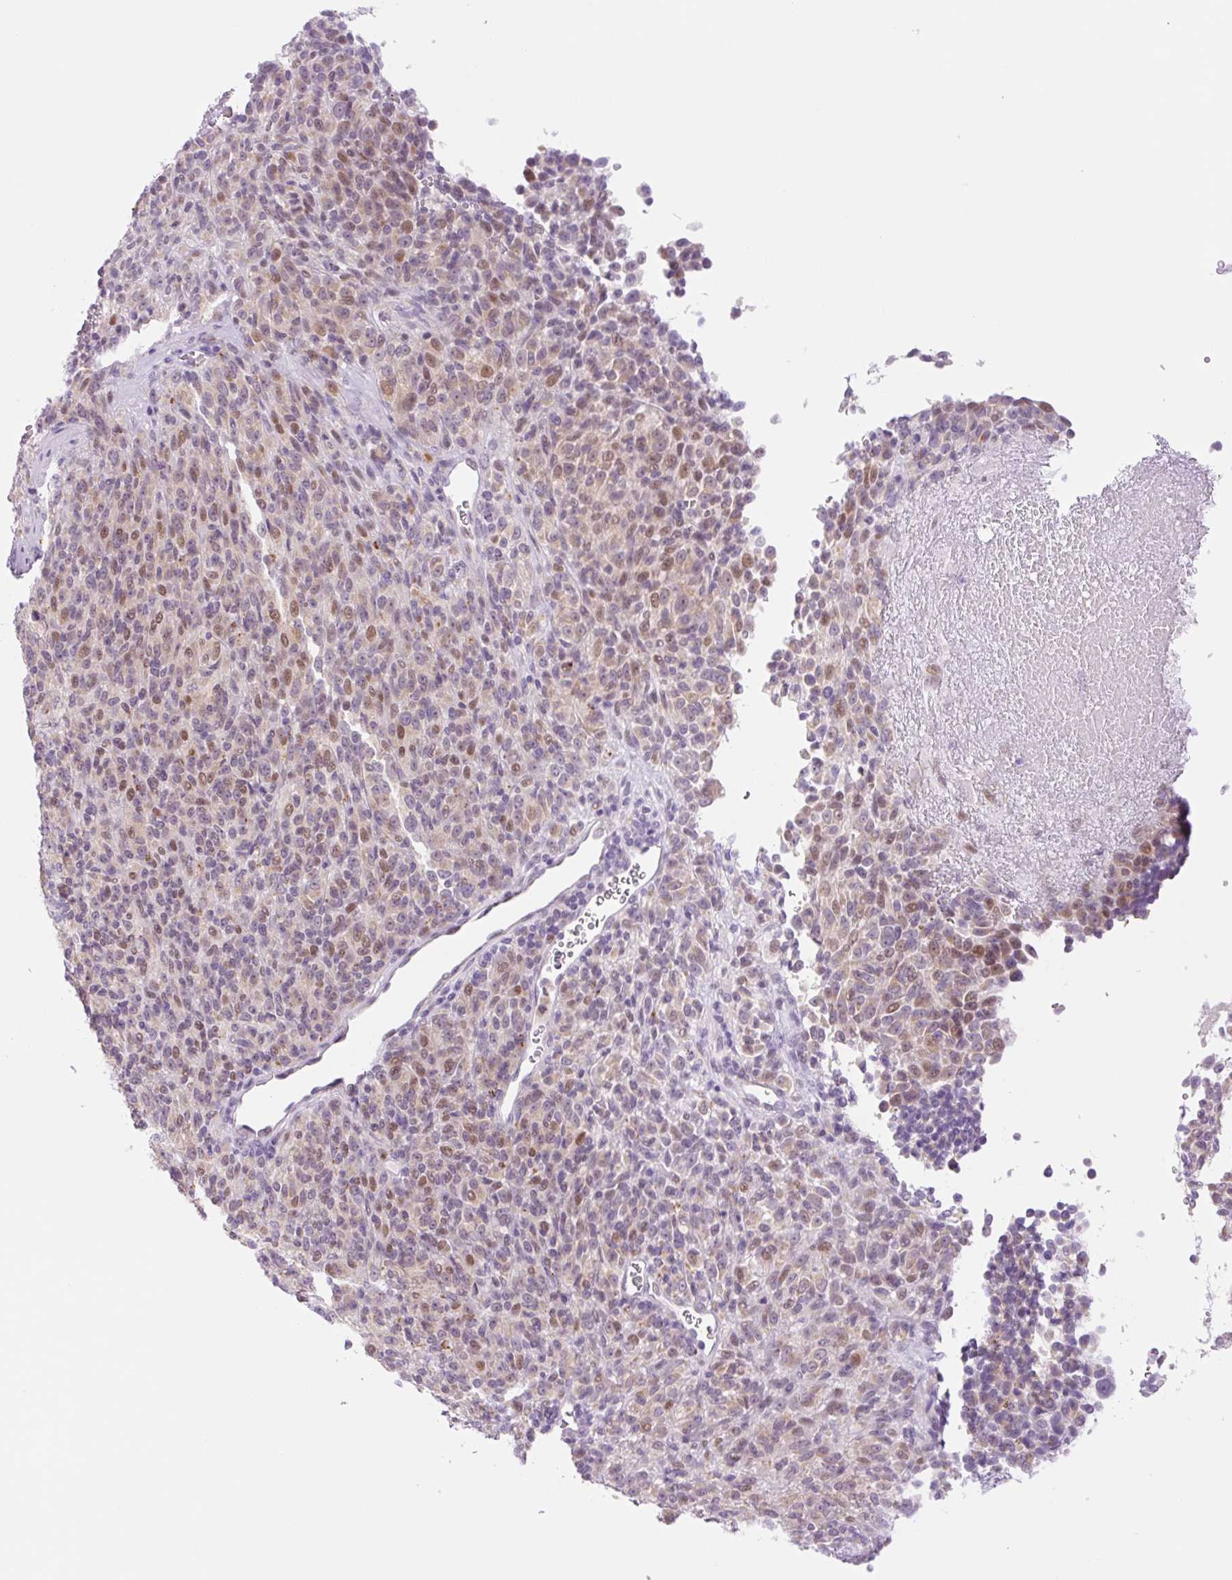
{"staining": {"intensity": "moderate", "quantity": "25%-75%", "location": "nuclear"}, "tissue": "melanoma", "cell_type": "Tumor cells", "image_type": "cancer", "snomed": [{"axis": "morphology", "description": "Malignant melanoma, Metastatic site"}, {"axis": "topography", "description": "Brain"}], "caption": "Malignant melanoma (metastatic site) stained with DAB IHC reveals medium levels of moderate nuclear positivity in about 25%-75% of tumor cells. The staining was performed using DAB, with brown indicating positive protein expression. Nuclei are stained blue with hematoxylin.", "gene": "SPRYD4", "patient": {"sex": "female", "age": 56}}